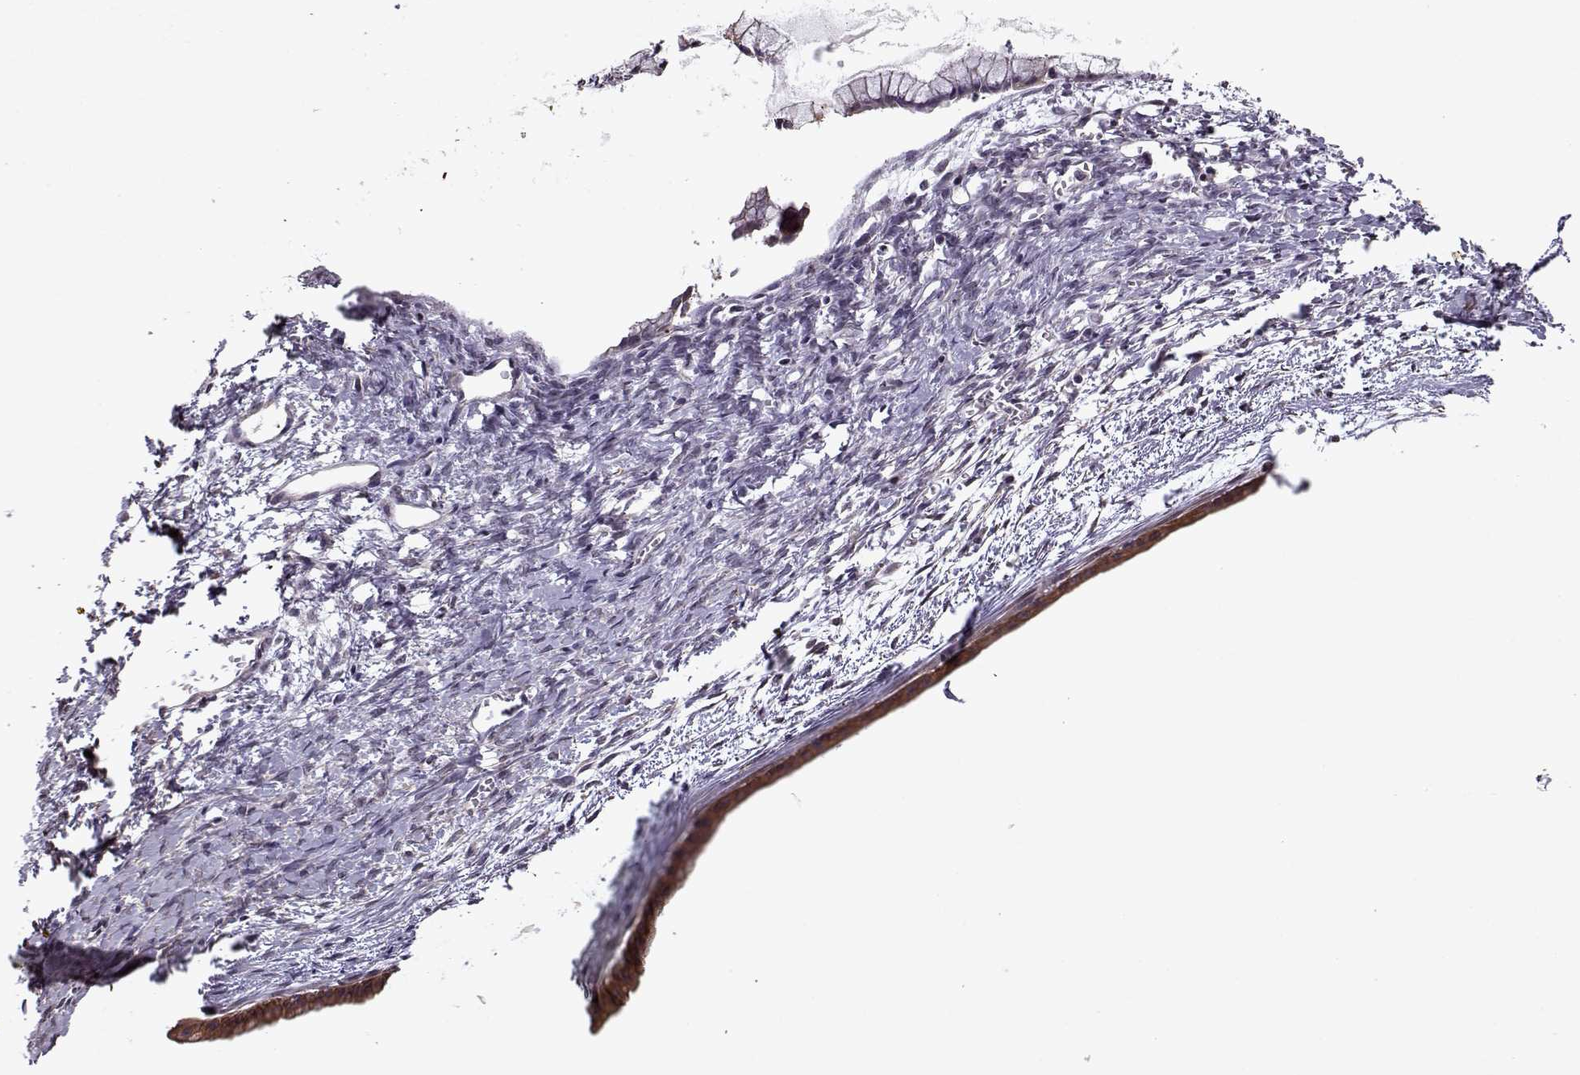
{"staining": {"intensity": "weak", "quantity": ">75%", "location": "cytoplasmic/membranous"}, "tissue": "ovarian cancer", "cell_type": "Tumor cells", "image_type": "cancer", "snomed": [{"axis": "morphology", "description": "Cystadenocarcinoma, mucinous, NOS"}, {"axis": "topography", "description": "Ovary"}], "caption": "A micrograph of human ovarian cancer stained for a protein displays weak cytoplasmic/membranous brown staining in tumor cells. (Brightfield microscopy of DAB IHC at high magnification).", "gene": "KRT9", "patient": {"sex": "female", "age": 41}}